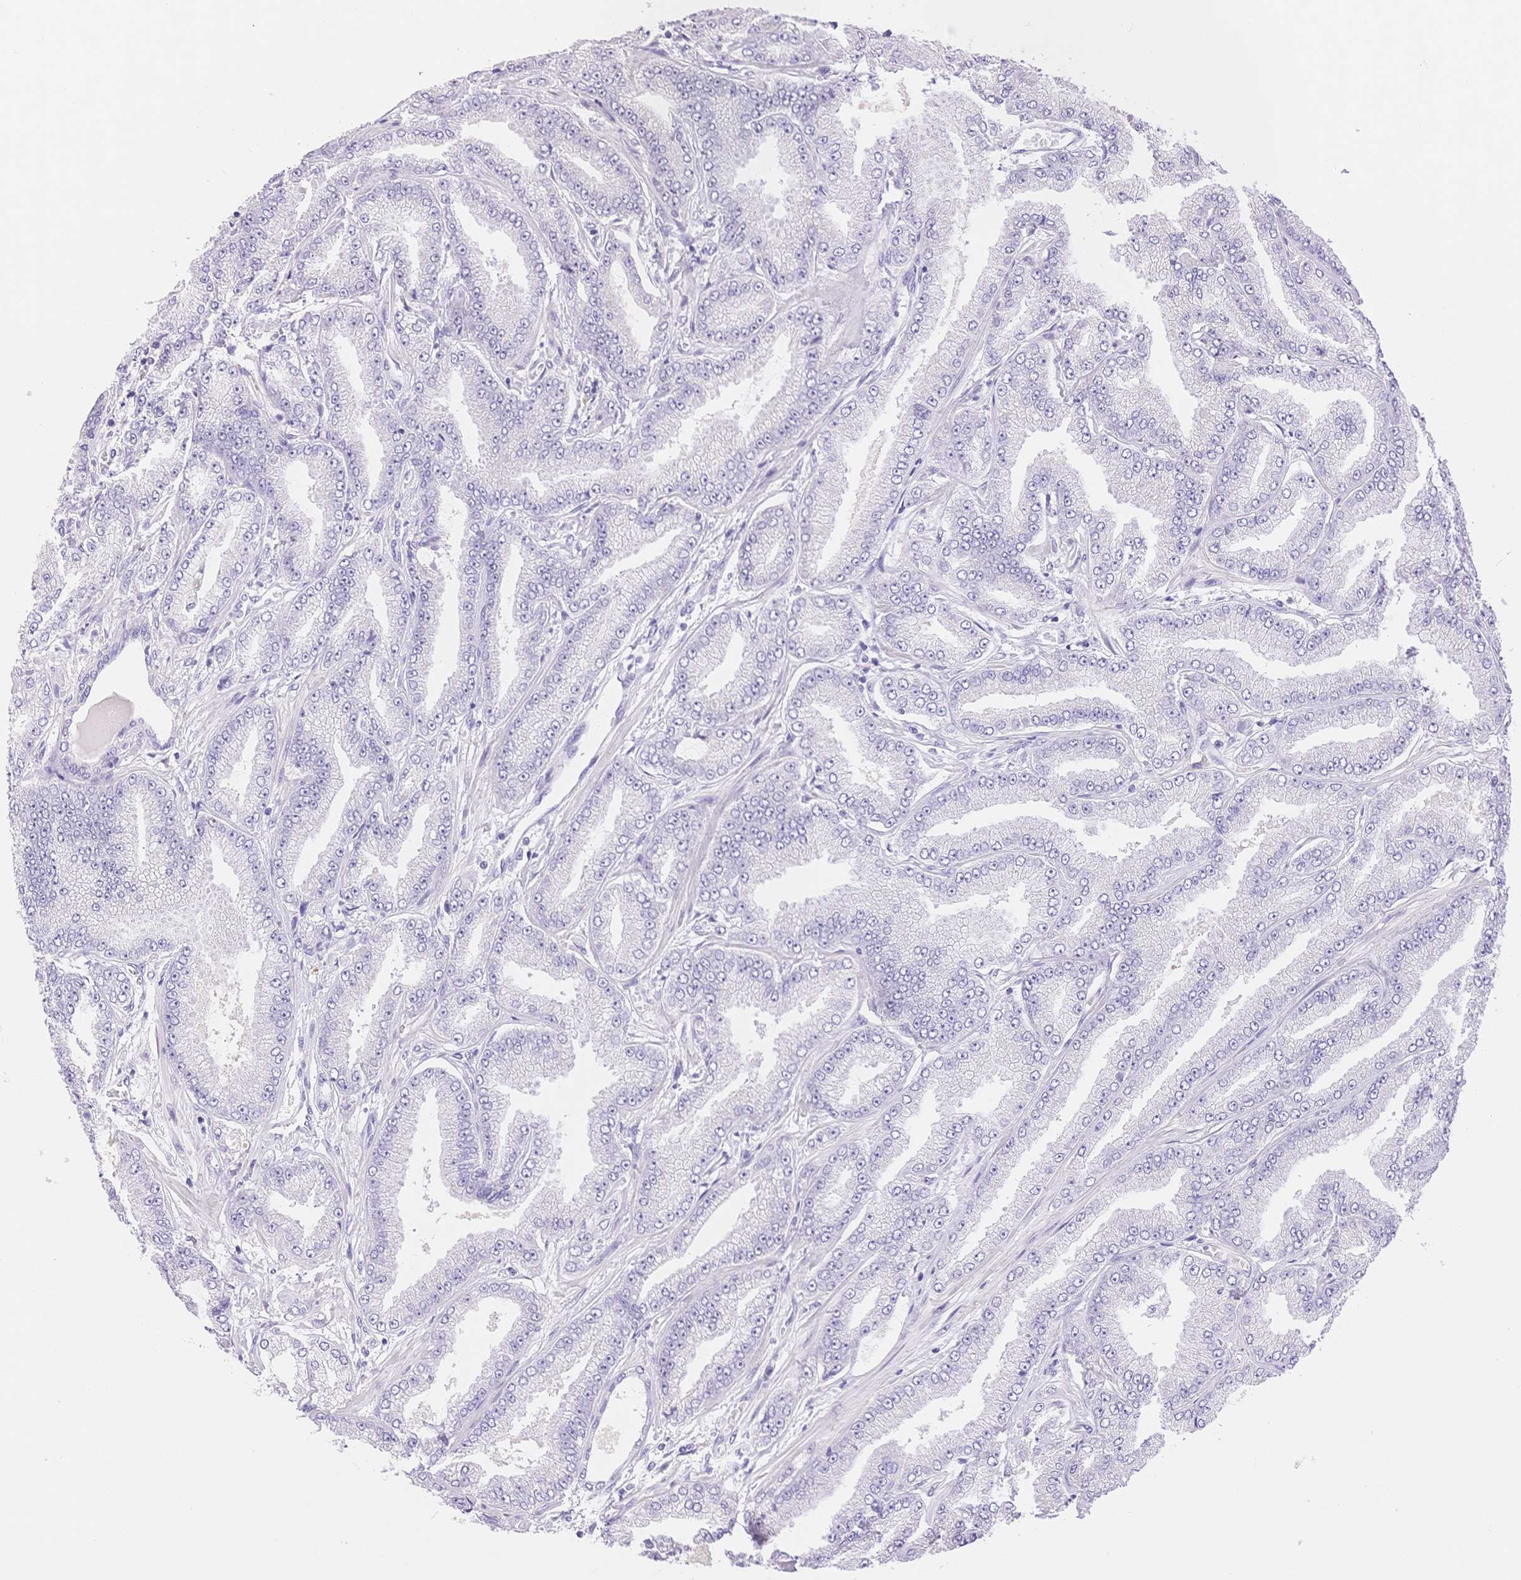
{"staining": {"intensity": "negative", "quantity": "none", "location": "none"}, "tissue": "prostate cancer", "cell_type": "Tumor cells", "image_type": "cancer", "snomed": [{"axis": "morphology", "description": "Adenocarcinoma, Low grade"}, {"axis": "topography", "description": "Prostate"}], "caption": "This is a image of immunohistochemistry (IHC) staining of prostate cancer, which shows no expression in tumor cells.", "gene": "MYOM1", "patient": {"sex": "male", "age": 55}}